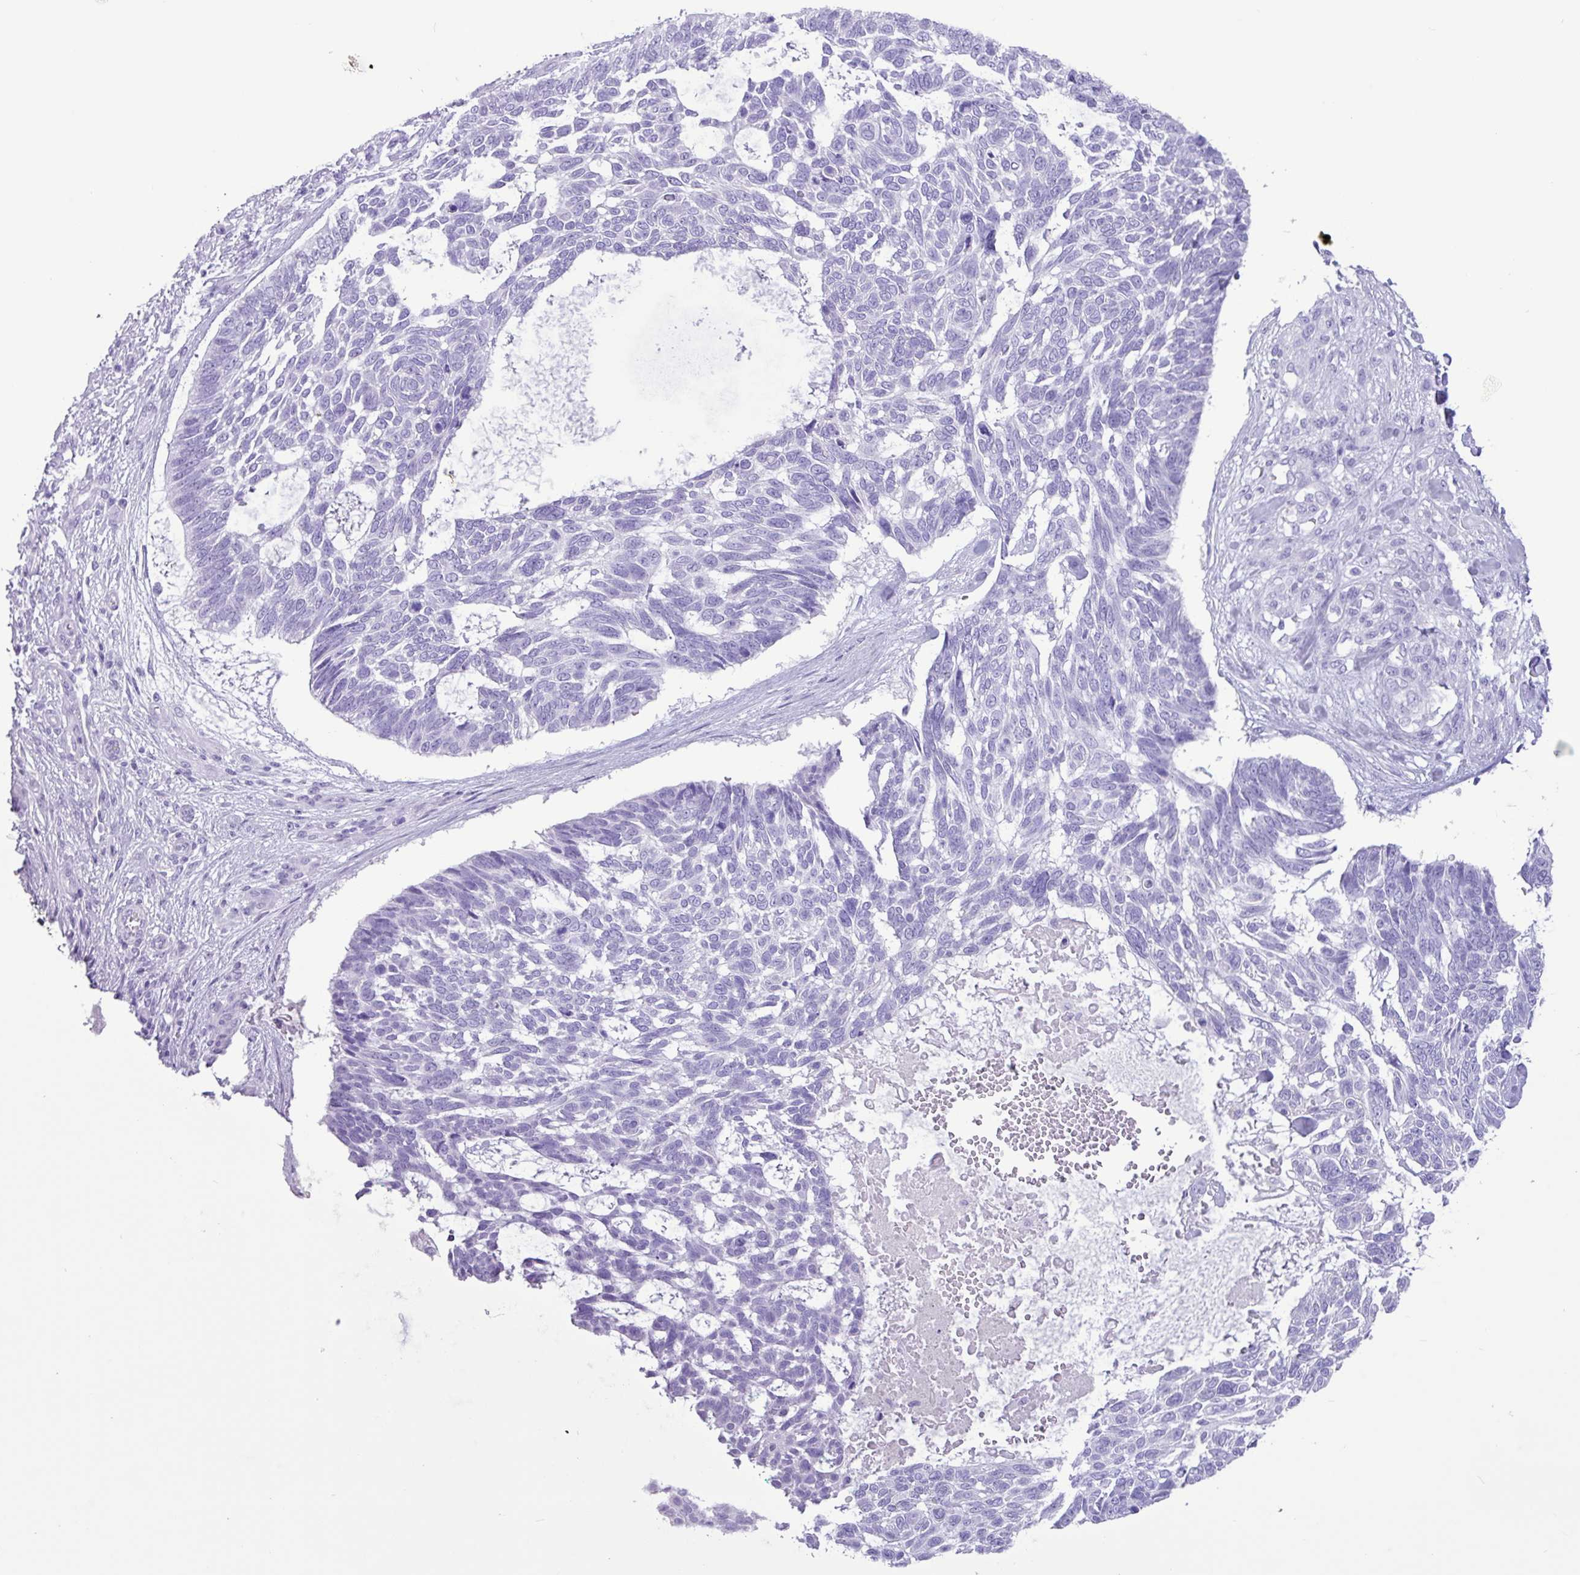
{"staining": {"intensity": "negative", "quantity": "none", "location": "none"}, "tissue": "skin cancer", "cell_type": "Tumor cells", "image_type": "cancer", "snomed": [{"axis": "morphology", "description": "Basal cell carcinoma"}, {"axis": "topography", "description": "Skin"}], "caption": "DAB (3,3'-diaminobenzidine) immunohistochemical staining of skin basal cell carcinoma reveals no significant expression in tumor cells. (Stains: DAB immunohistochemistry (IHC) with hematoxylin counter stain, Microscopy: brightfield microscopy at high magnification).", "gene": "CKMT2", "patient": {"sex": "male", "age": 88}}